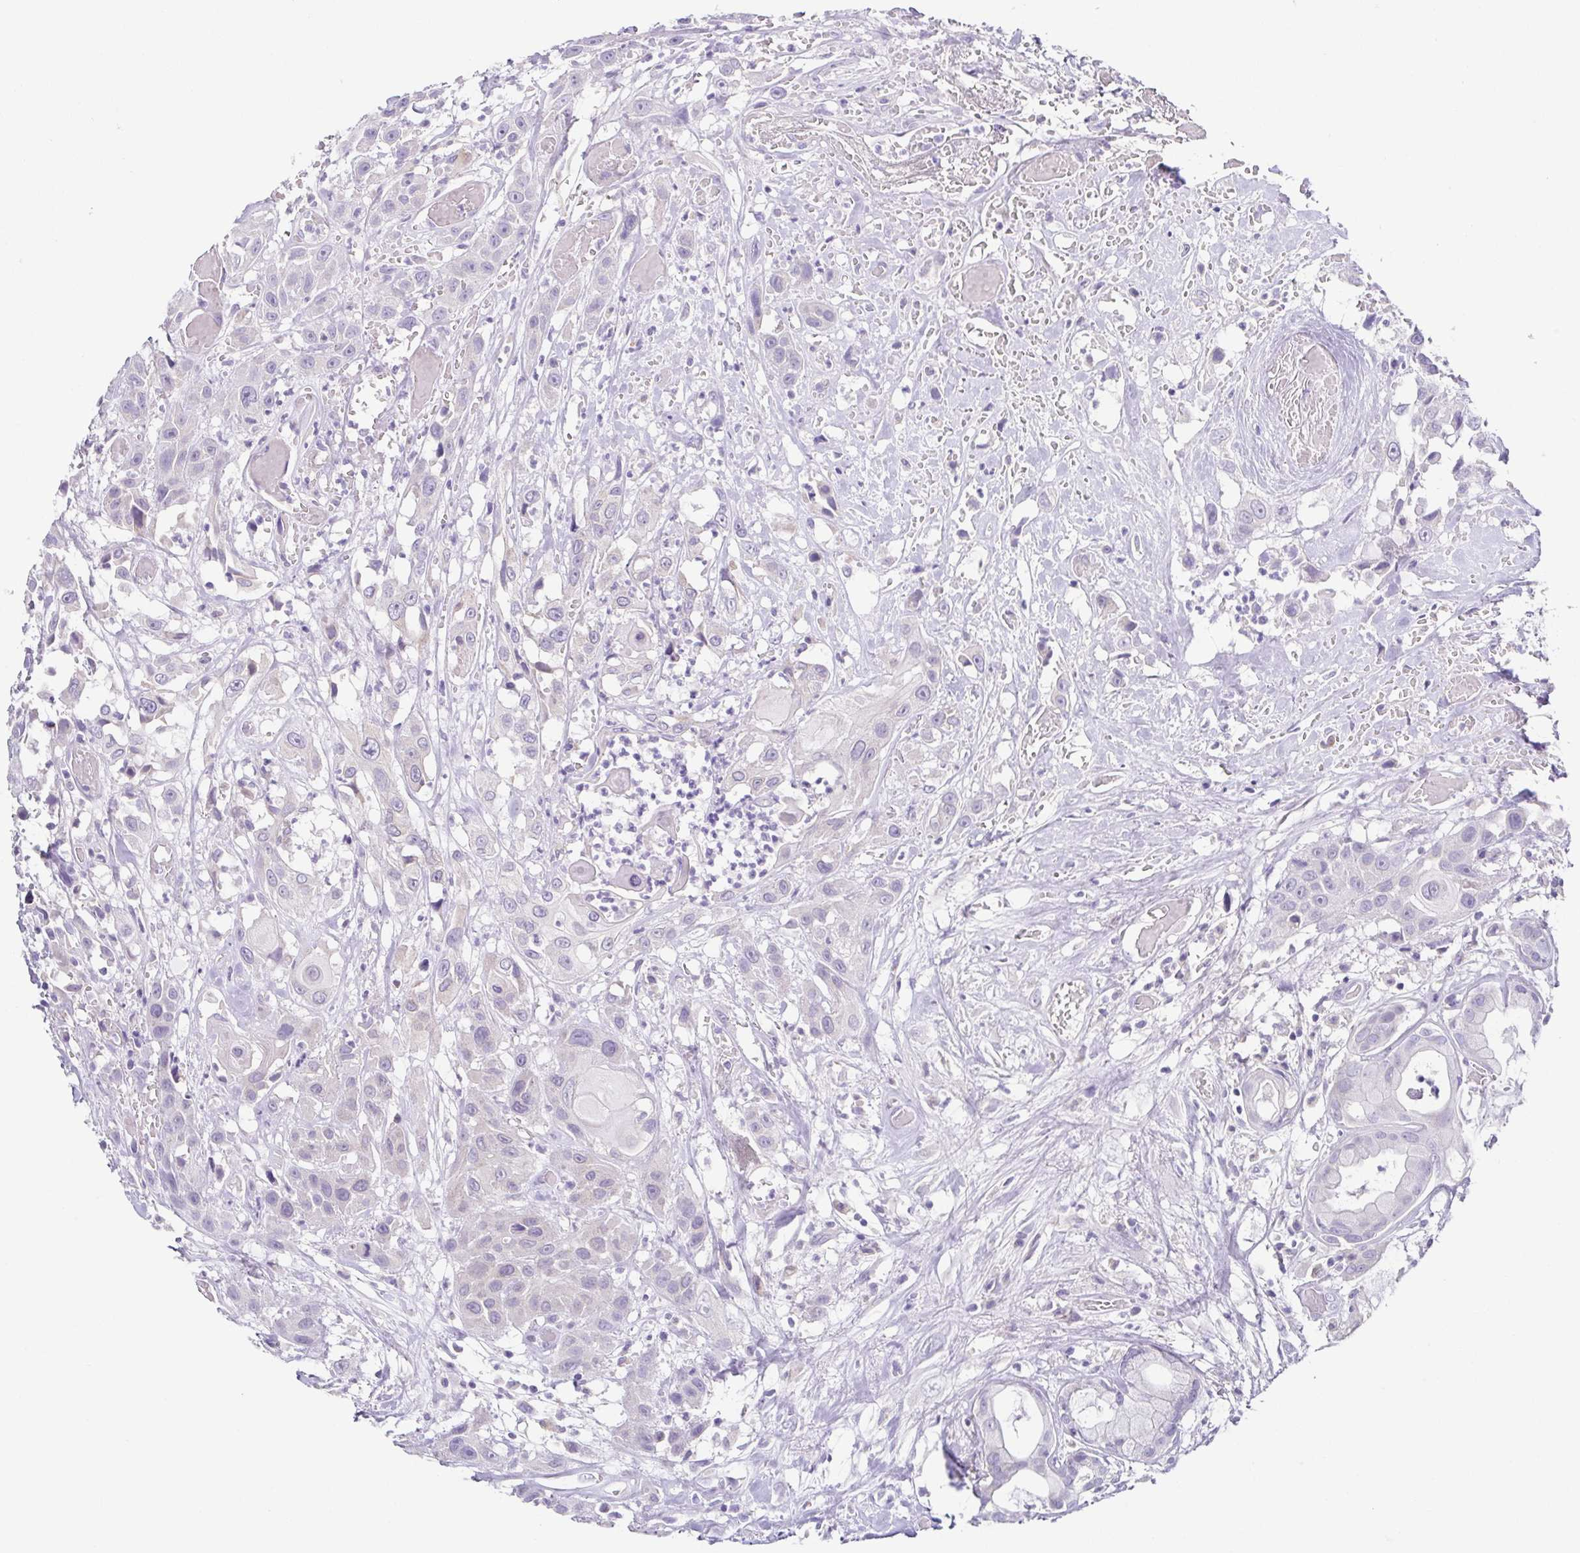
{"staining": {"intensity": "negative", "quantity": "none", "location": "none"}, "tissue": "head and neck cancer", "cell_type": "Tumor cells", "image_type": "cancer", "snomed": [{"axis": "morphology", "description": "Squamous cell carcinoma, NOS"}, {"axis": "topography", "description": "Head-Neck"}], "caption": "Immunohistochemistry micrograph of neoplastic tissue: human head and neck cancer stained with DAB exhibits no significant protein positivity in tumor cells.", "gene": "RDH11", "patient": {"sex": "male", "age": 57}}